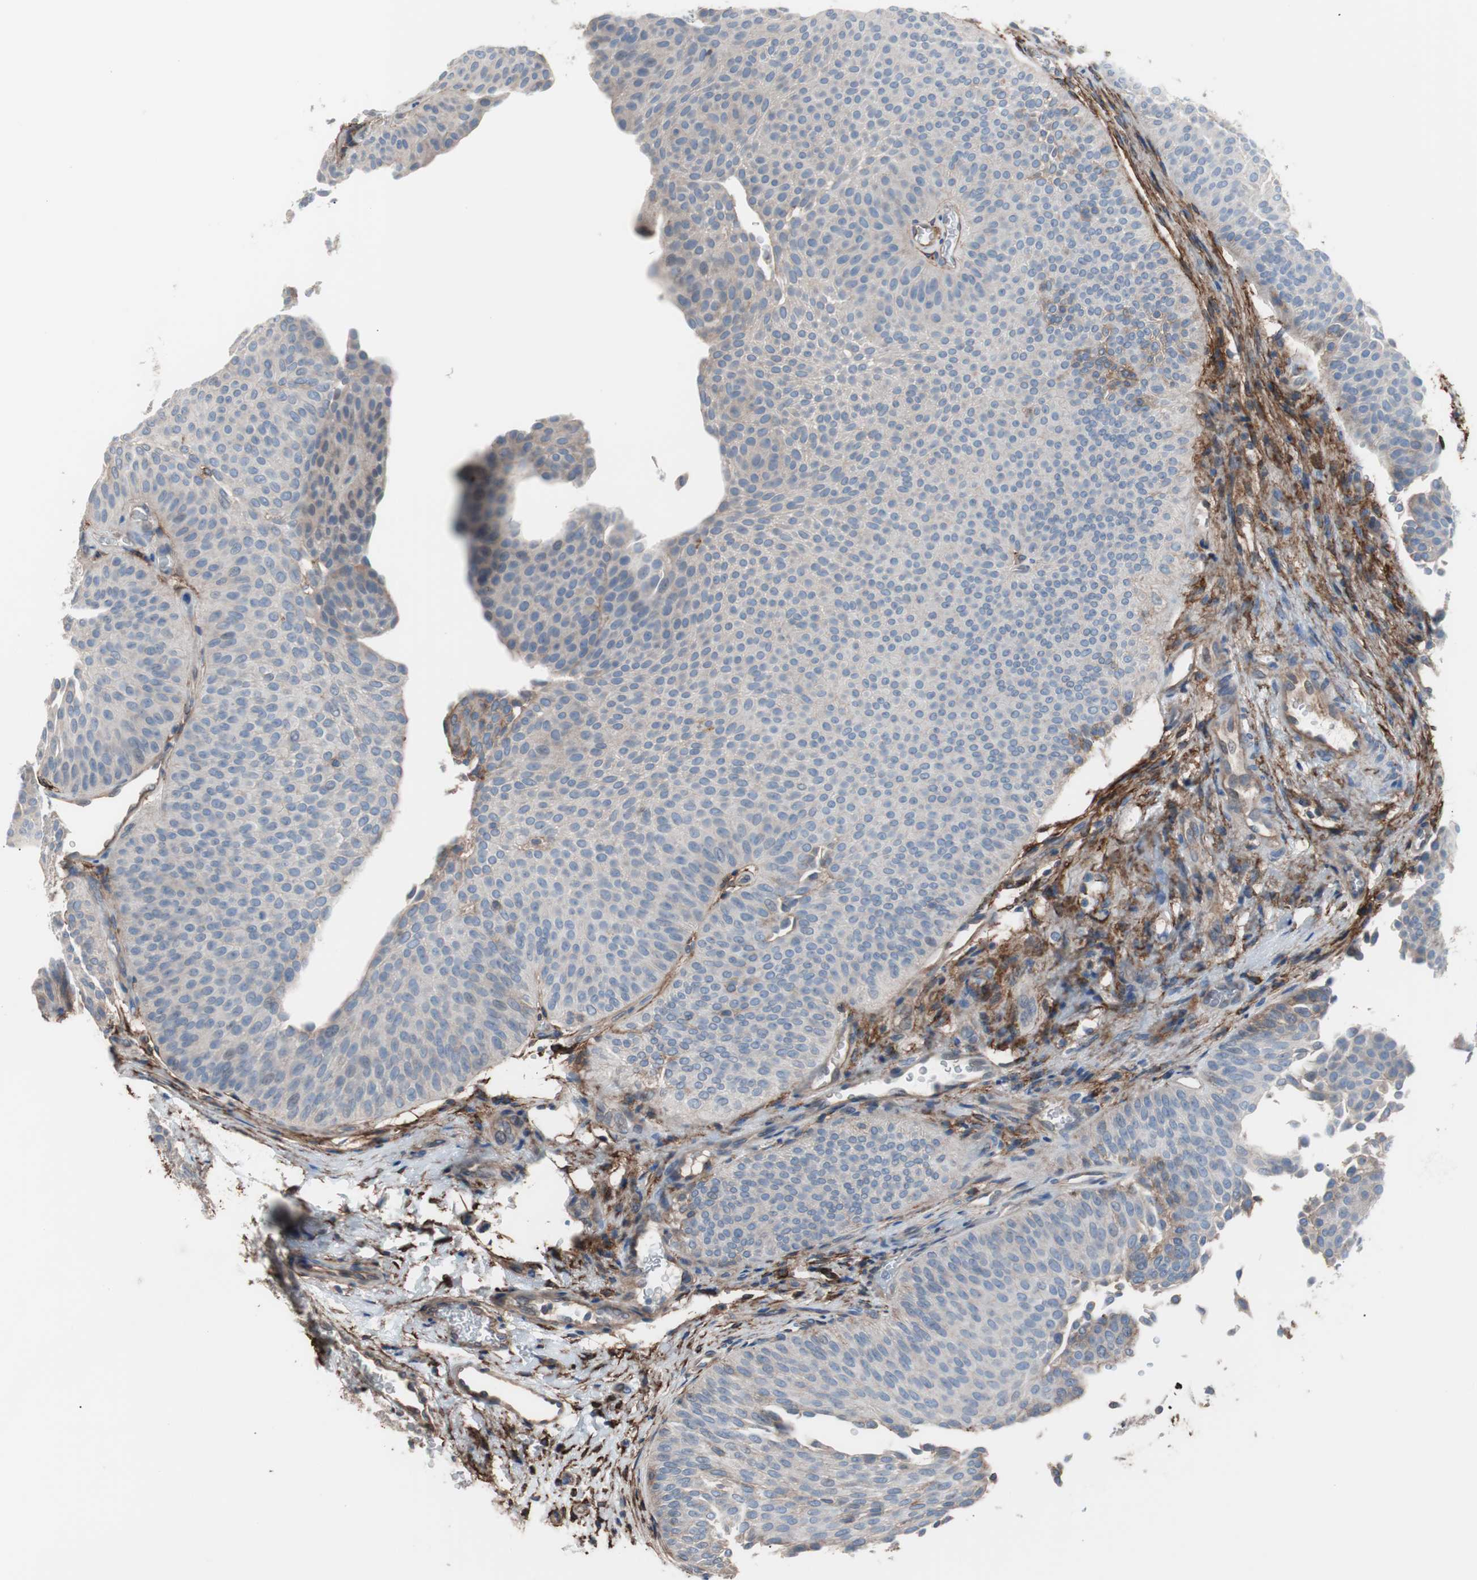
{"staining": {"intensity": "negative", "quantity": "none", "location": "none"}, "tissue": "urothelial cancer", "cell_type": "Tumor cells", "image_type": "cancer", "snomed": [{"axis": "morphology", "description": "Urothelial carcinoma, Low grade"}, {"axis": "topography", "description": "Urinary bladder"}], "caption": "Immunohistochemistry photomicrograph of urothelial cancer stained for a protein (brown), which demonstrates no positivity in tumor cells. (DAB immunohistochemistry, high magnification).", "gene": "CD81", "patient": {"sex": "female", "age": 60}}